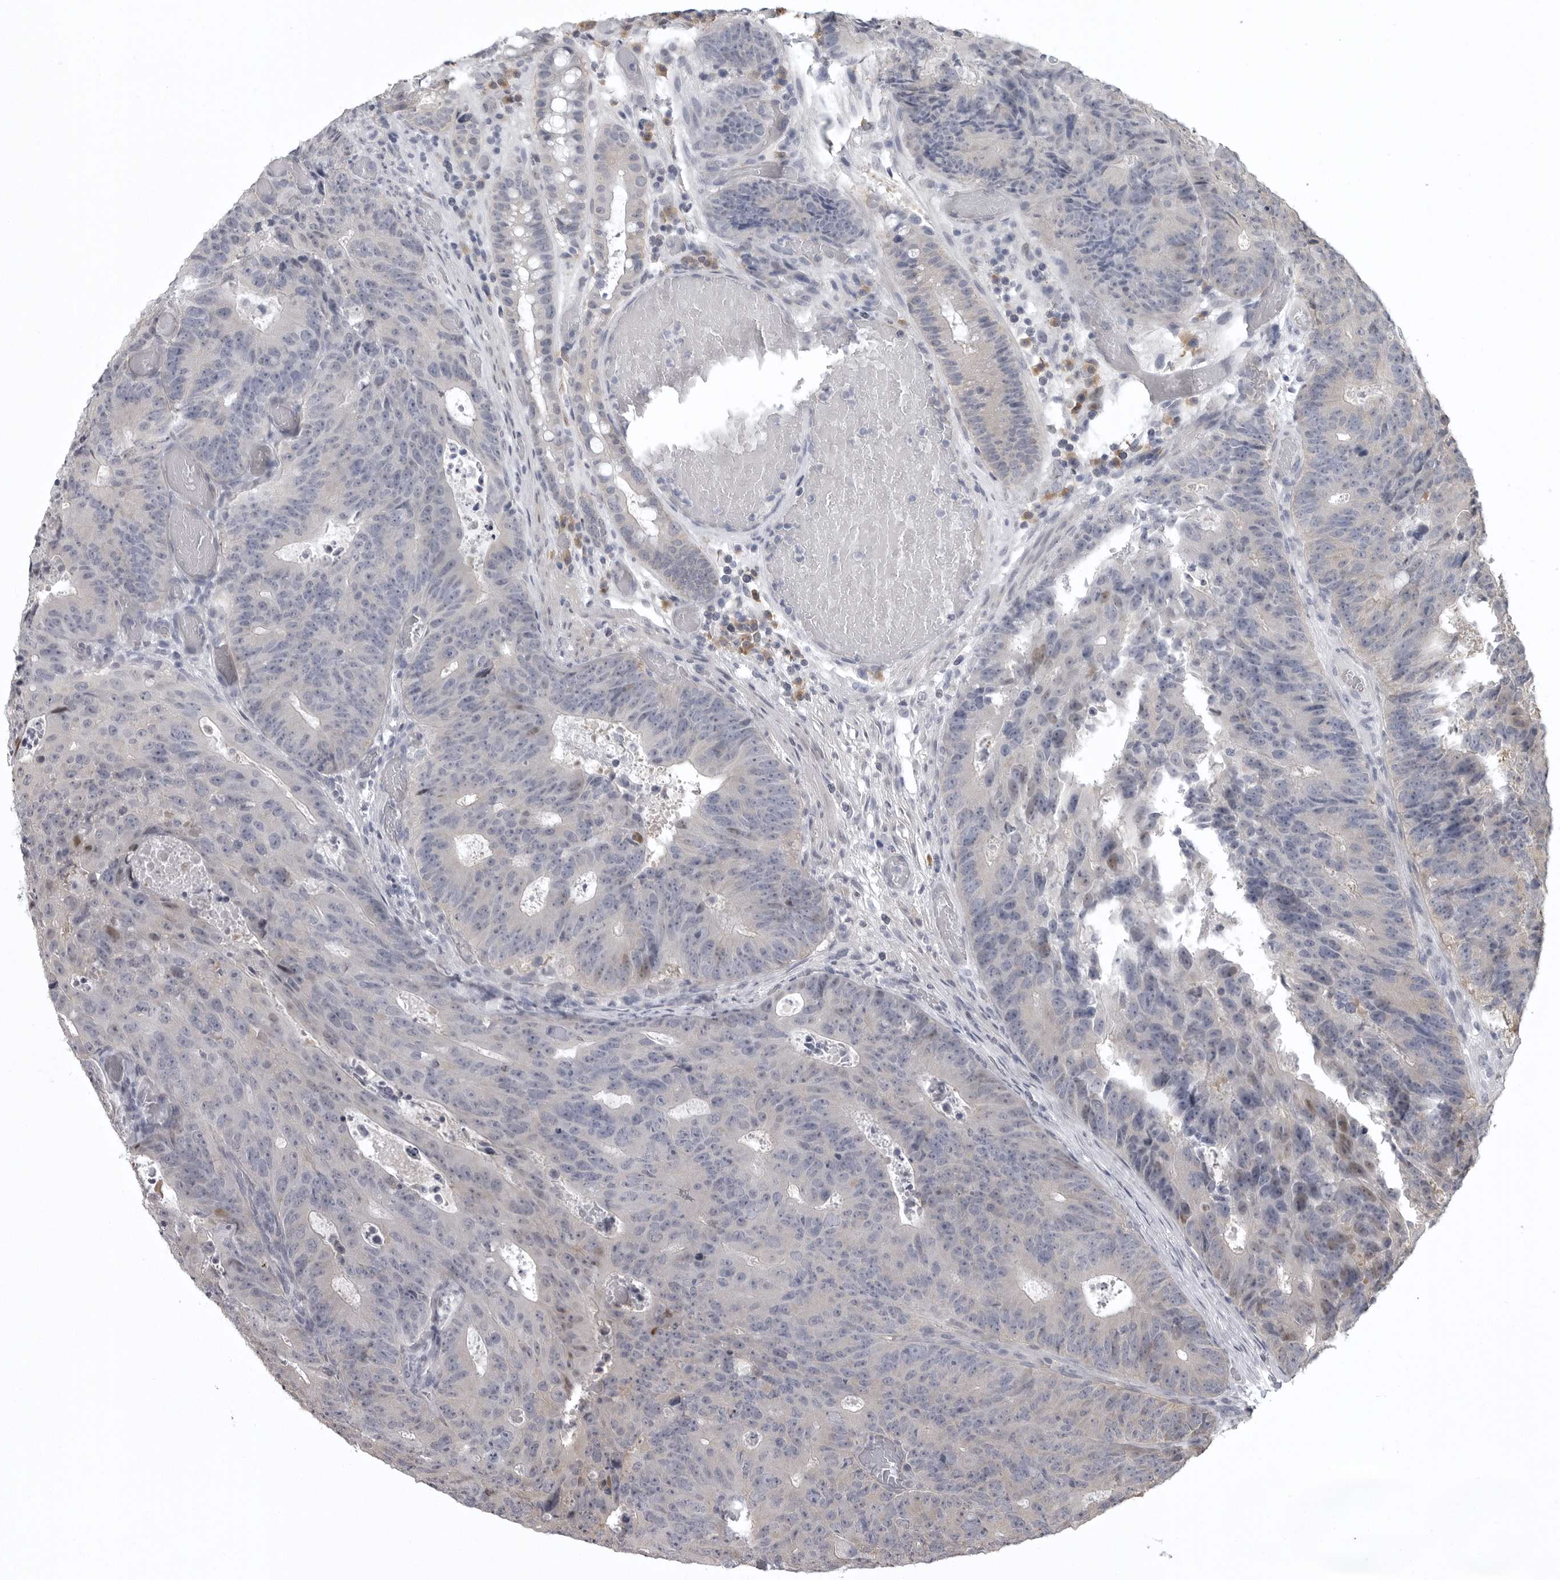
{"staining": {"intensity": "weak", "quantity": "<25%", "location": "nuclear"}, "tissue": "colorectal cancer", "cell_type": "Tumor cells", "image_type": "cancer", "snomed": [{"axis": "morphology", "description": "Adenocarcinoma, NOS"}, {"axis": "topography", "description": "Colon"}], "caption": "Photomicrograph shows no significant protein positivity in tumor cells of adenocarcinoma (colorectal).", "gene": "SNX16", "patient": {"sex": "male", "age": 87}}